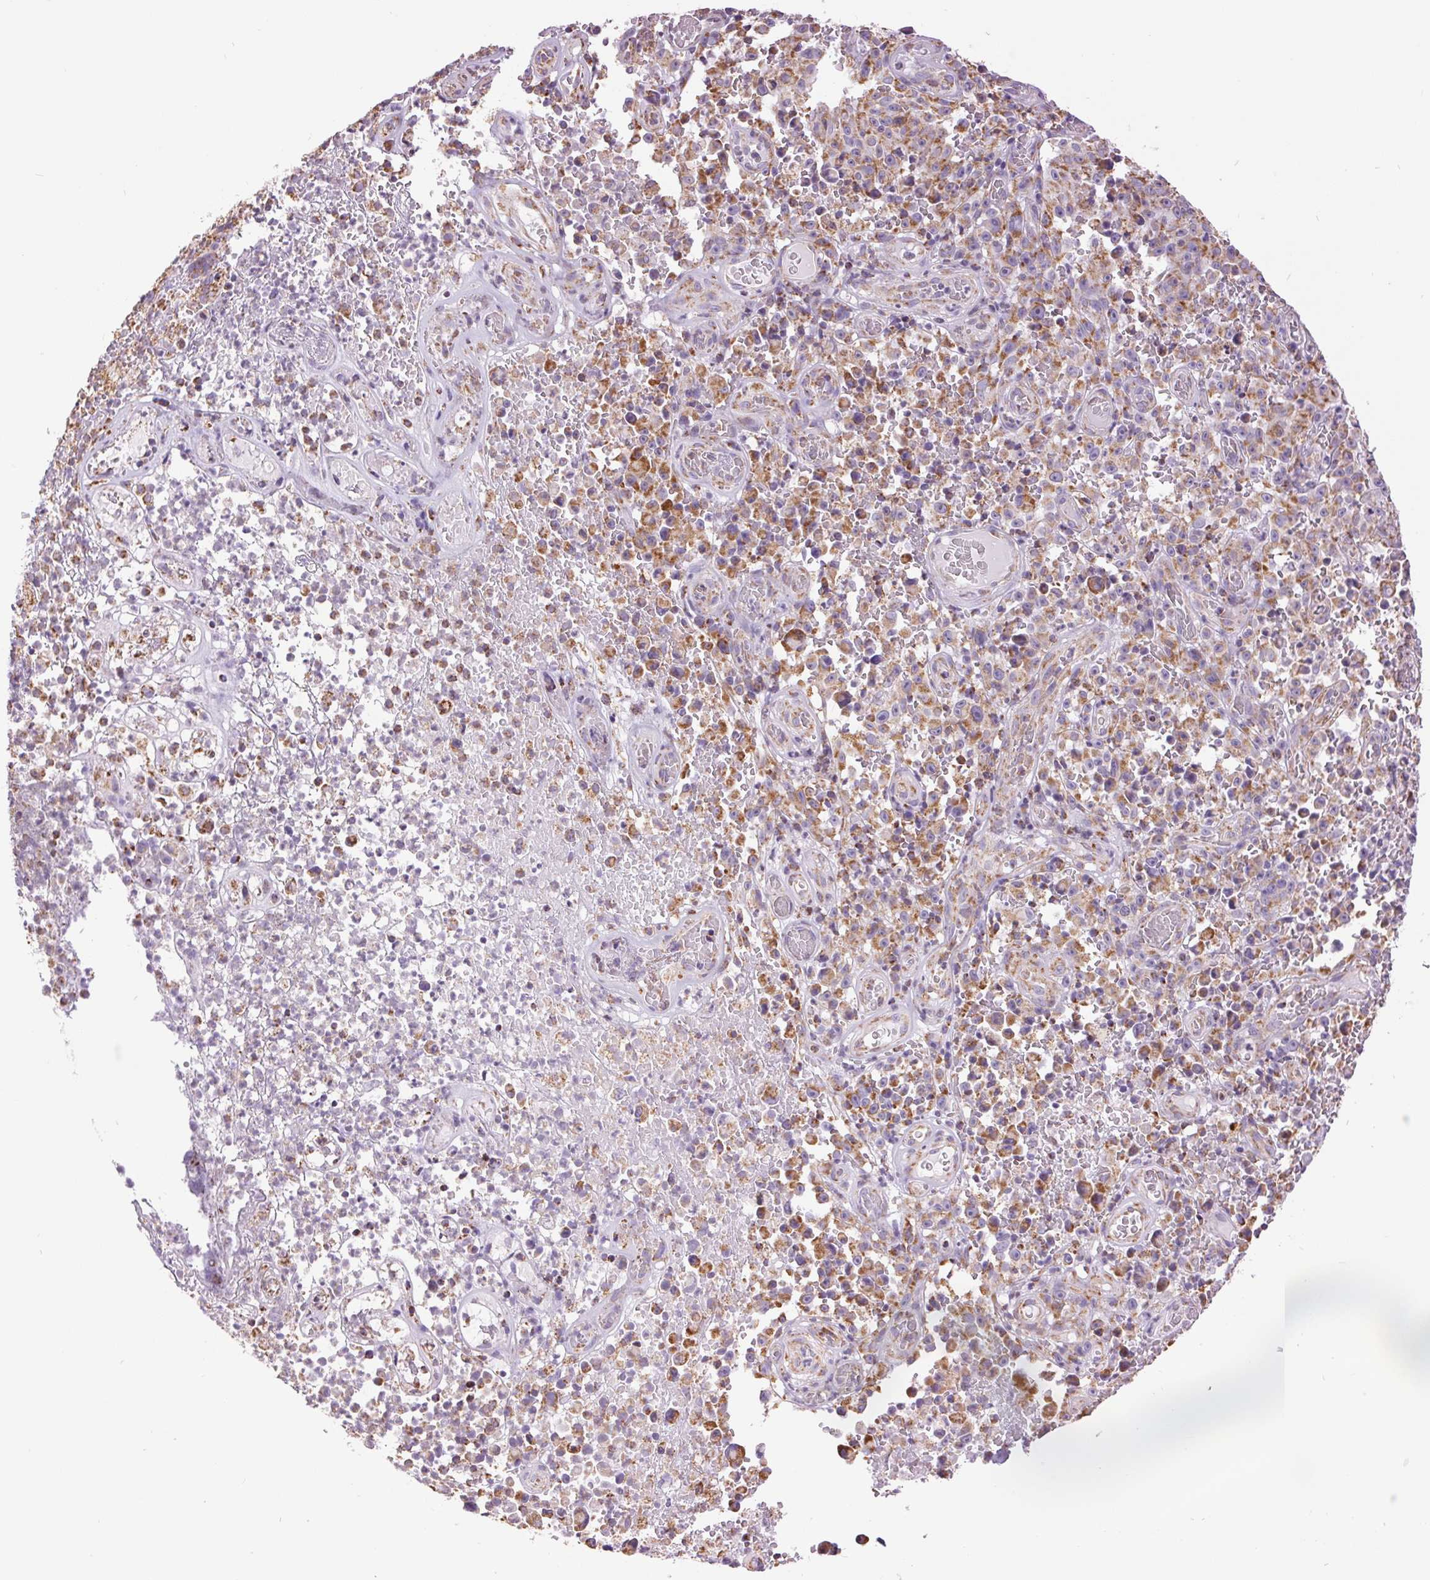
{"staining": {"intensity": "moderate", "quantity": "25%-75%", "location": "cytoplasmic/membranous"}, "tissue": "melanoma", "cell_type": "Tumor cells", "image_type": "cancer", "snomed": [{"axis": "morphology", "description": "Malignant melanoma, NOS"}, {"axis": "topography", "description": "Skin"}], "caption": "Immunohistochemical staining of human malignant melanoma shows medium levels of moderate cytoplasmic/membranous staining in approximately 25%-75% of tumor cells.", "gene": "ATP5PB", "patient": {"sex": "female", "age": 82}}